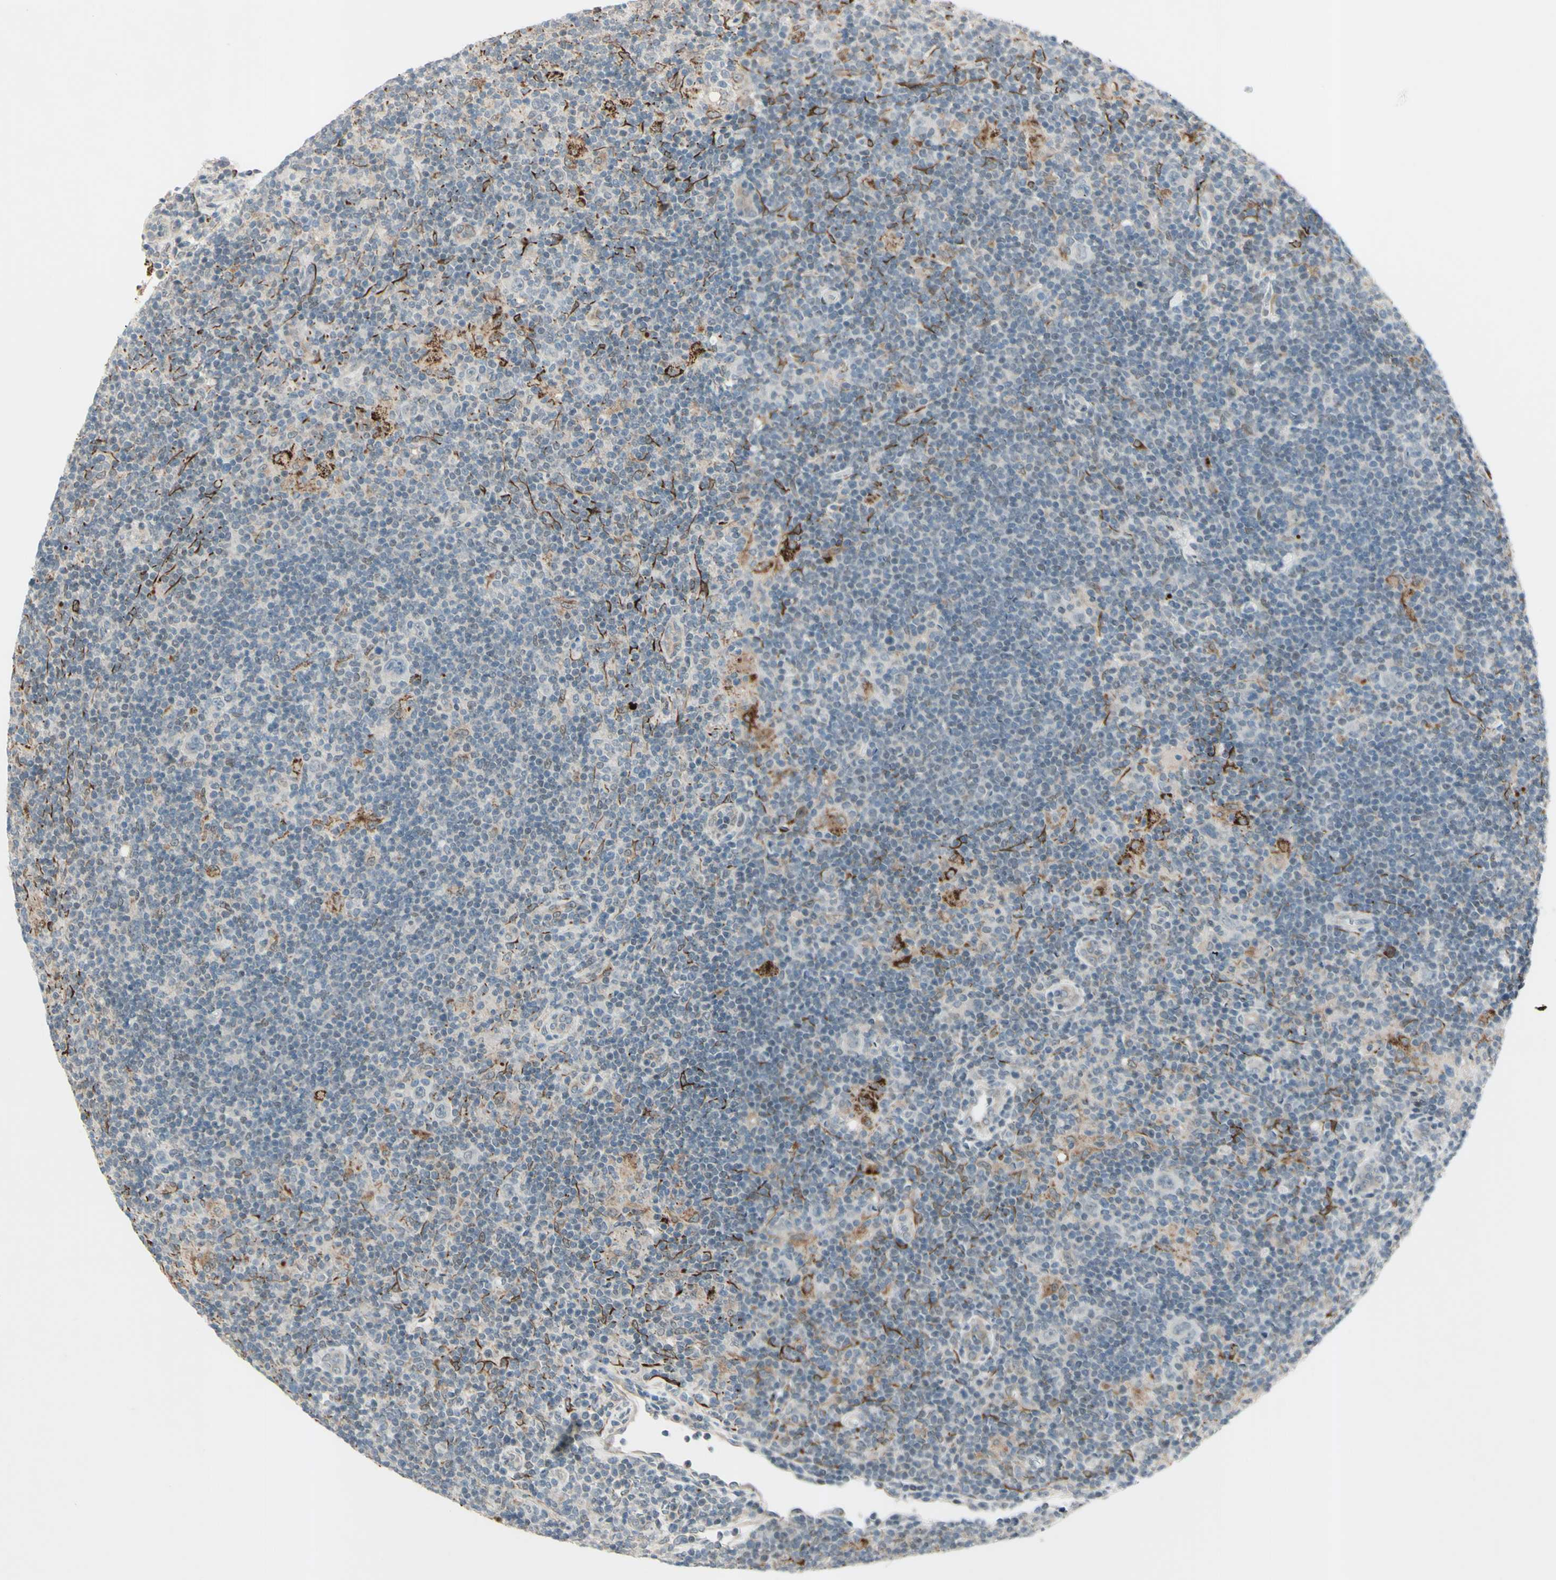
{"staining": {"intensity": "negative", "quantity": "none", "location": "none"}, "tissue": "lymphoma", "cell_type": "Tumor cells", "image_type": "cancer", "snomed": [{"axis": "morphology", "description": "Hodgkin's disease, NOS"}, {"axis": "topography", "description": "Lymph node"}], "caption": "Immunohistochemical staining of lymphoma demonstrates no significant positivity in tumor cells.", "gene": "FGFR2", "patient": {"sex": "female", "age": 57}}